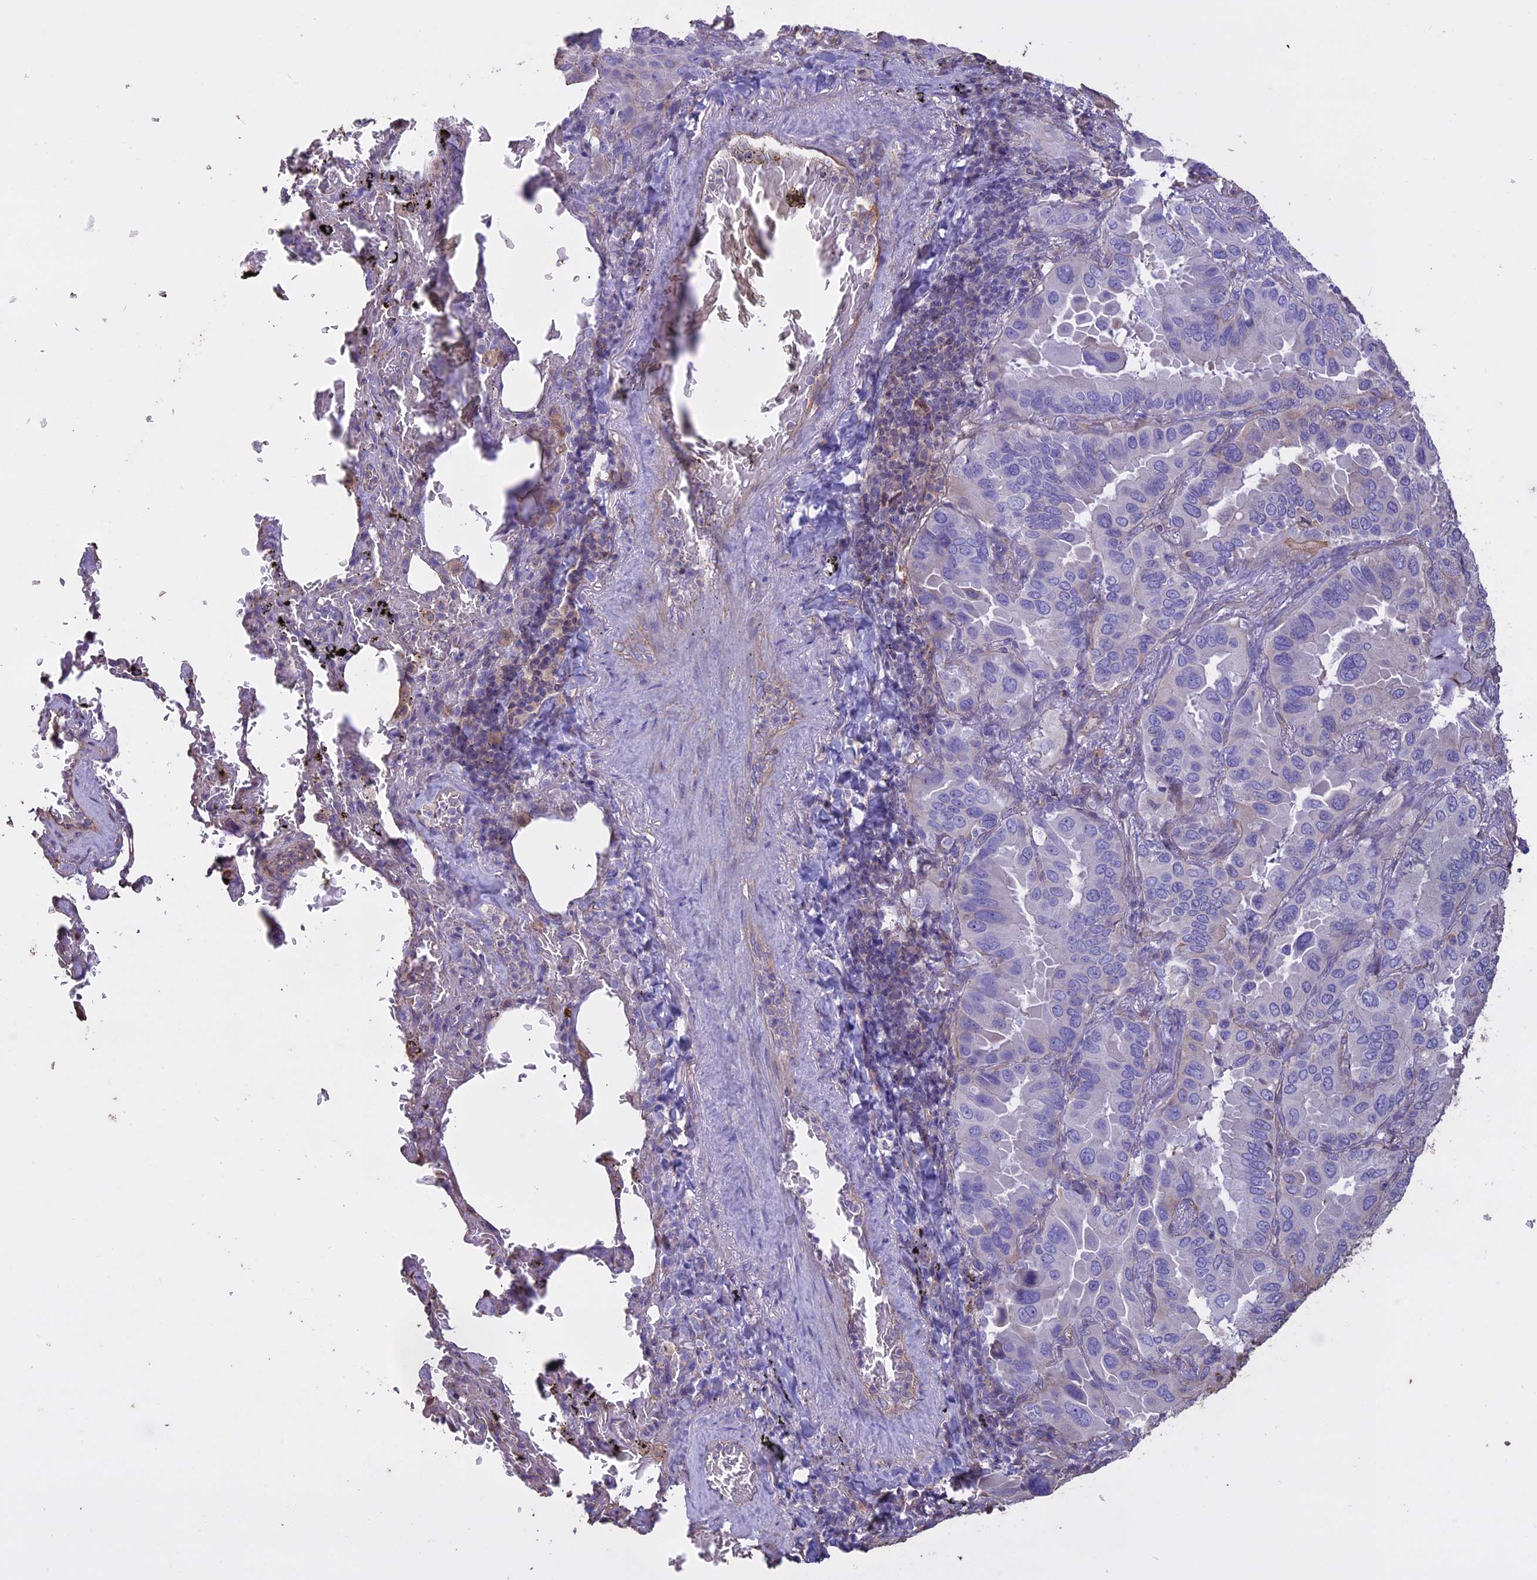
{"staining": {"intensity": "negative", "quantity": "none", "location": "none"}, "tissue": "lung cancer", "cell_type": "Tumor cells", "image_type": "cancer", "snomed": [{"axis": "morphology", "description": "Adenocarcinoma, NOS"}, {"axis": "topography", "description": "Lung"}], "caption": "Human lung cancer stained for a protein using IHC displays no staining in tumor cells.", "gene": "CCDC148", "patient": {"sex": "male", "age": 64}}